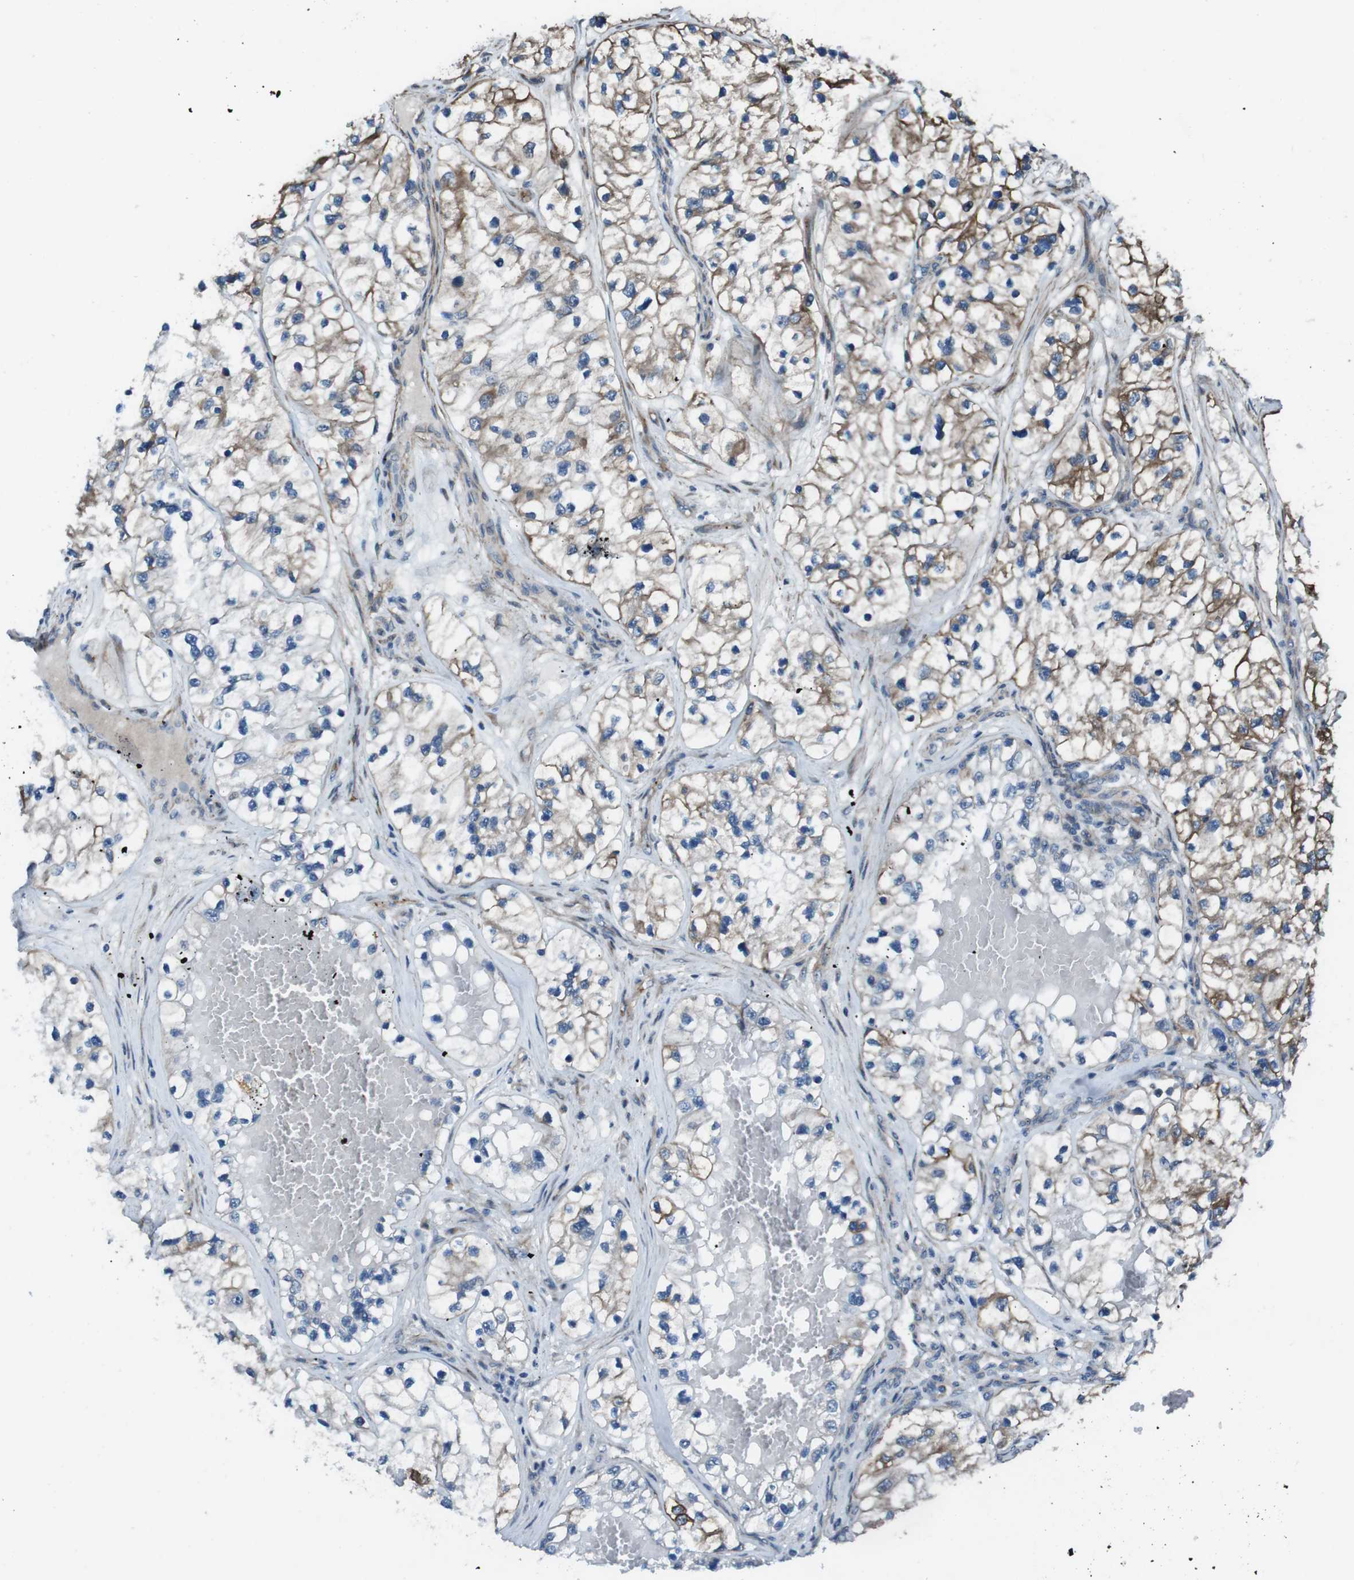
{"staining": {"intensity": "moderate", "quantity": "25%-75%", "location": "cytoplasmic/membranous"}, "tissue": "renal cancer", "cell_type": "Tumor cells", "image_type": "cancer", "snomed": [{"axis": "morphology", "description": "Adenocarcinoma, NOS"}, {"axis": "topography", "description": "Kidney"}], "caption": "There is medium levels of moderate cytoplasmic/membranous expression in tumor cells of renal adenocarcinoma, as demonstrated by immunohistochemical staining (brown color).", "gene": "FAM174B", "patient": {"sex": "female", "age": 57}}